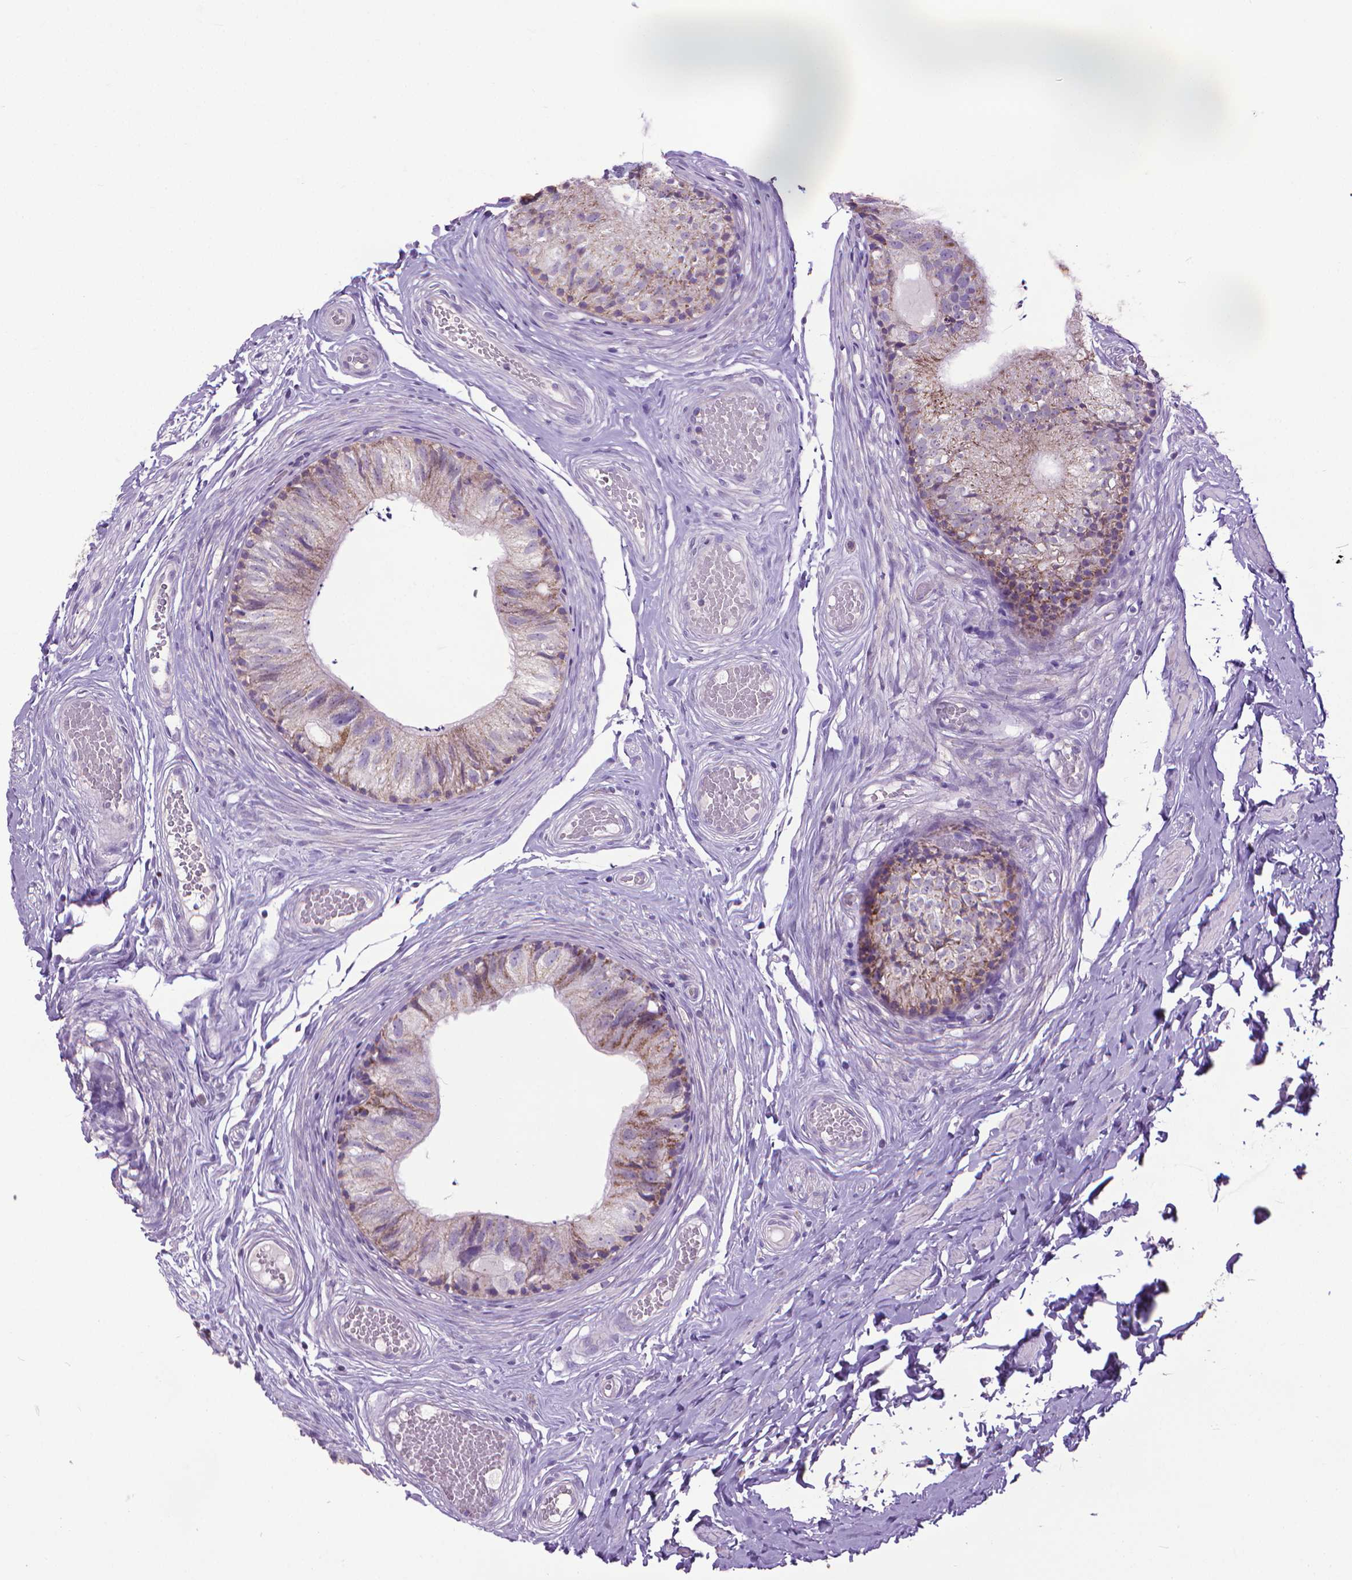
{"staining": {"intensity": "strong", "quantity": "25%-75%", "location": "cytoplasmic/membranous"}, "tissue": "epididymis", "cell_type": "Glandular cells", "image_type": "normal", "snomed": [{"axis": "morphology", "description": "Normal tissue, NOS"}, {"axis": "topography", "description": "Epididymis"}], "caption": "This histopathology image exhibits immunohistochemistry (IHC) staining of benign epididymis, with high strong cytoplasmic/membranous expression in about 25%-75% of glandular cells.", "gene": "VDAC1", "patient": {"sex": "male", "age": 29}}